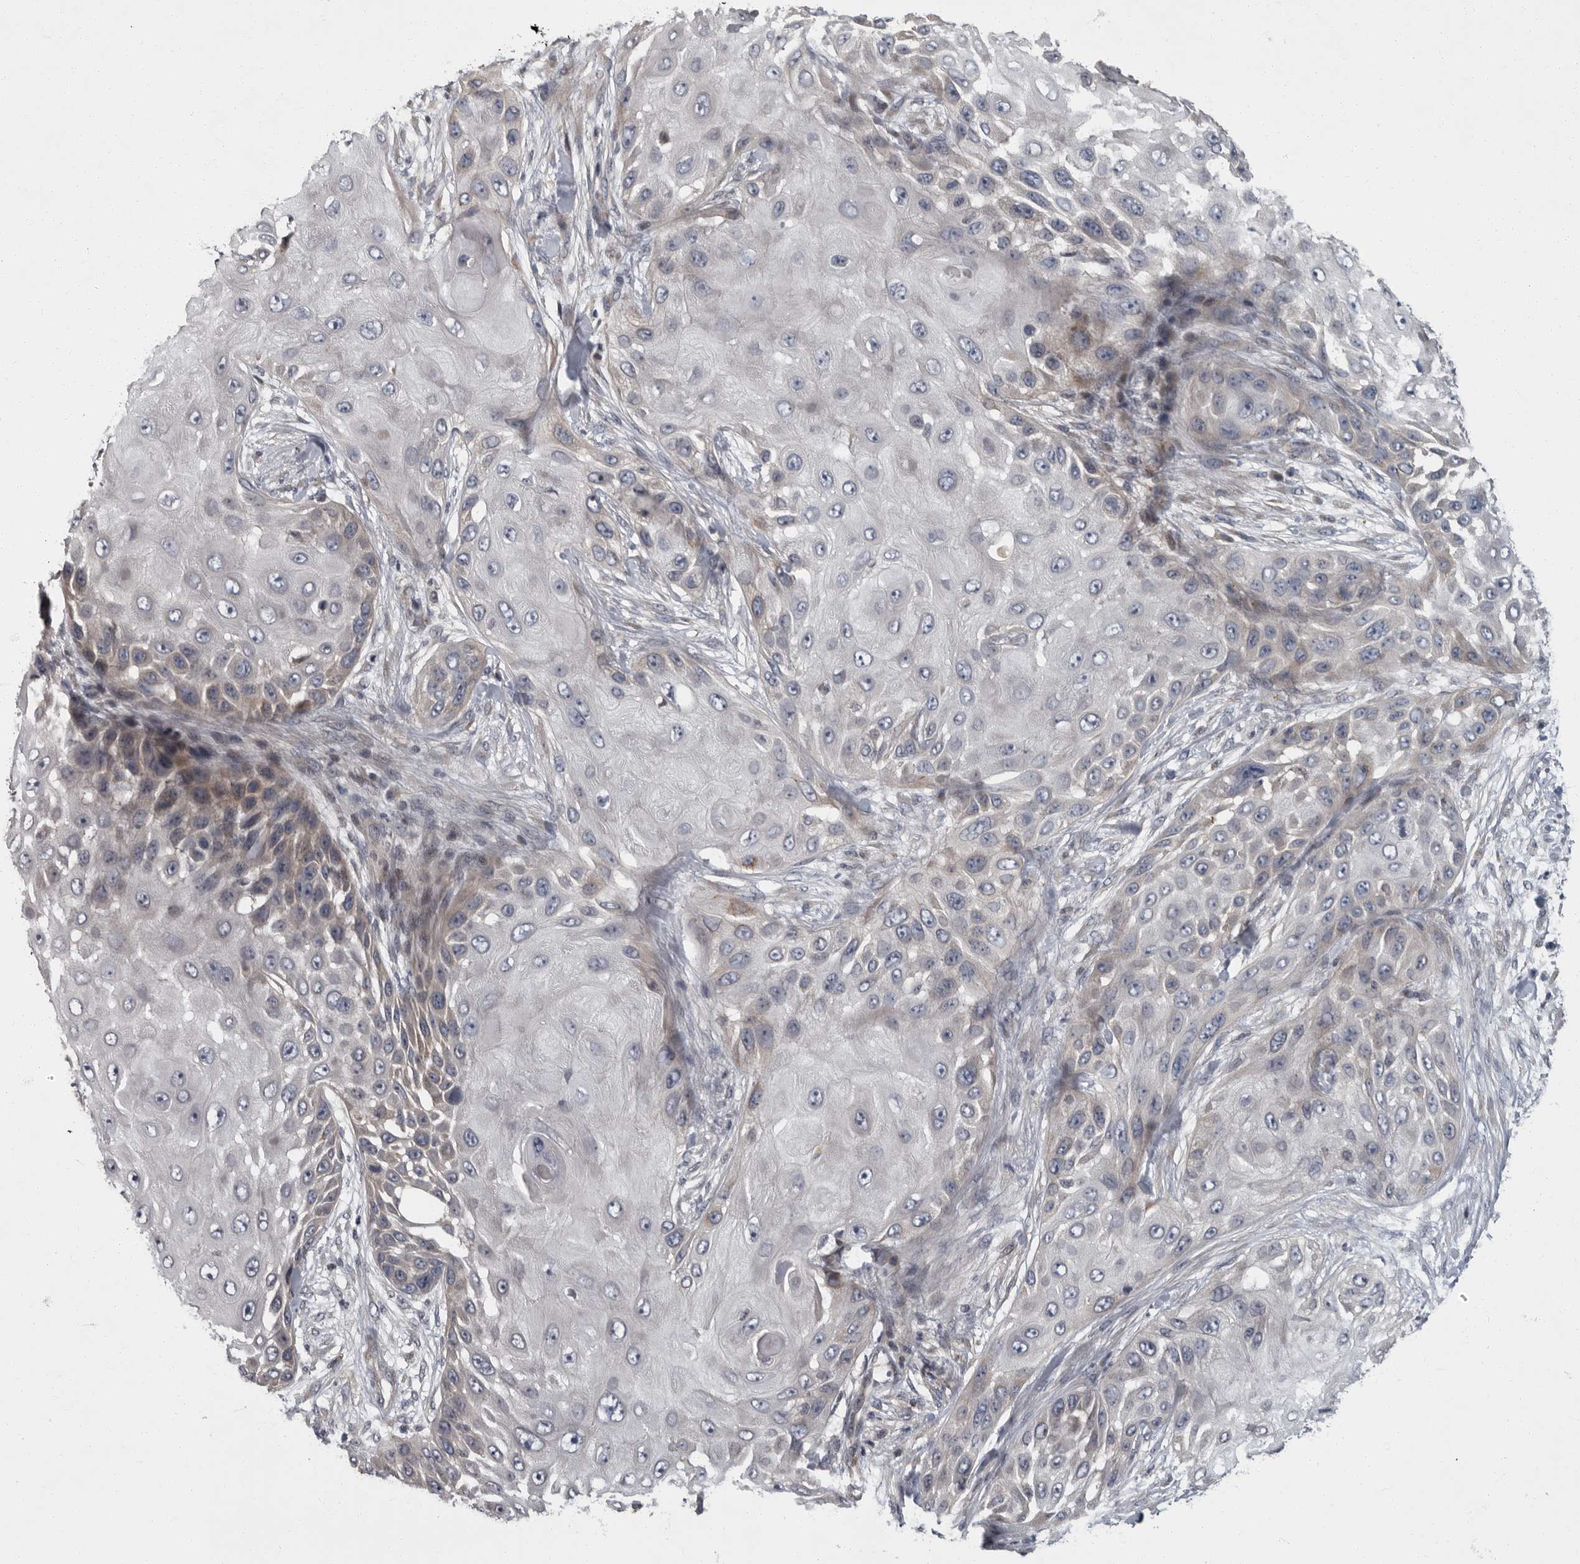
{"staining": {"intensity": "weak", "quantity": "<25%", "location": "cytoplasmic/membranous"}, "tissue": "skin cancer", "cell_type": "Tumor cells", "image_type": "cancer", "snomed": [{"axis": "morphology", "description": "Squamous cell carcinoma, NOS"}, {"axis": "topography", "description": "Skin"}], "caption": "Tumor cells are negative for protein expression in human skin cancer.", "gene": "PDE7A", "patient": {"sex": "female", "age": 44}}